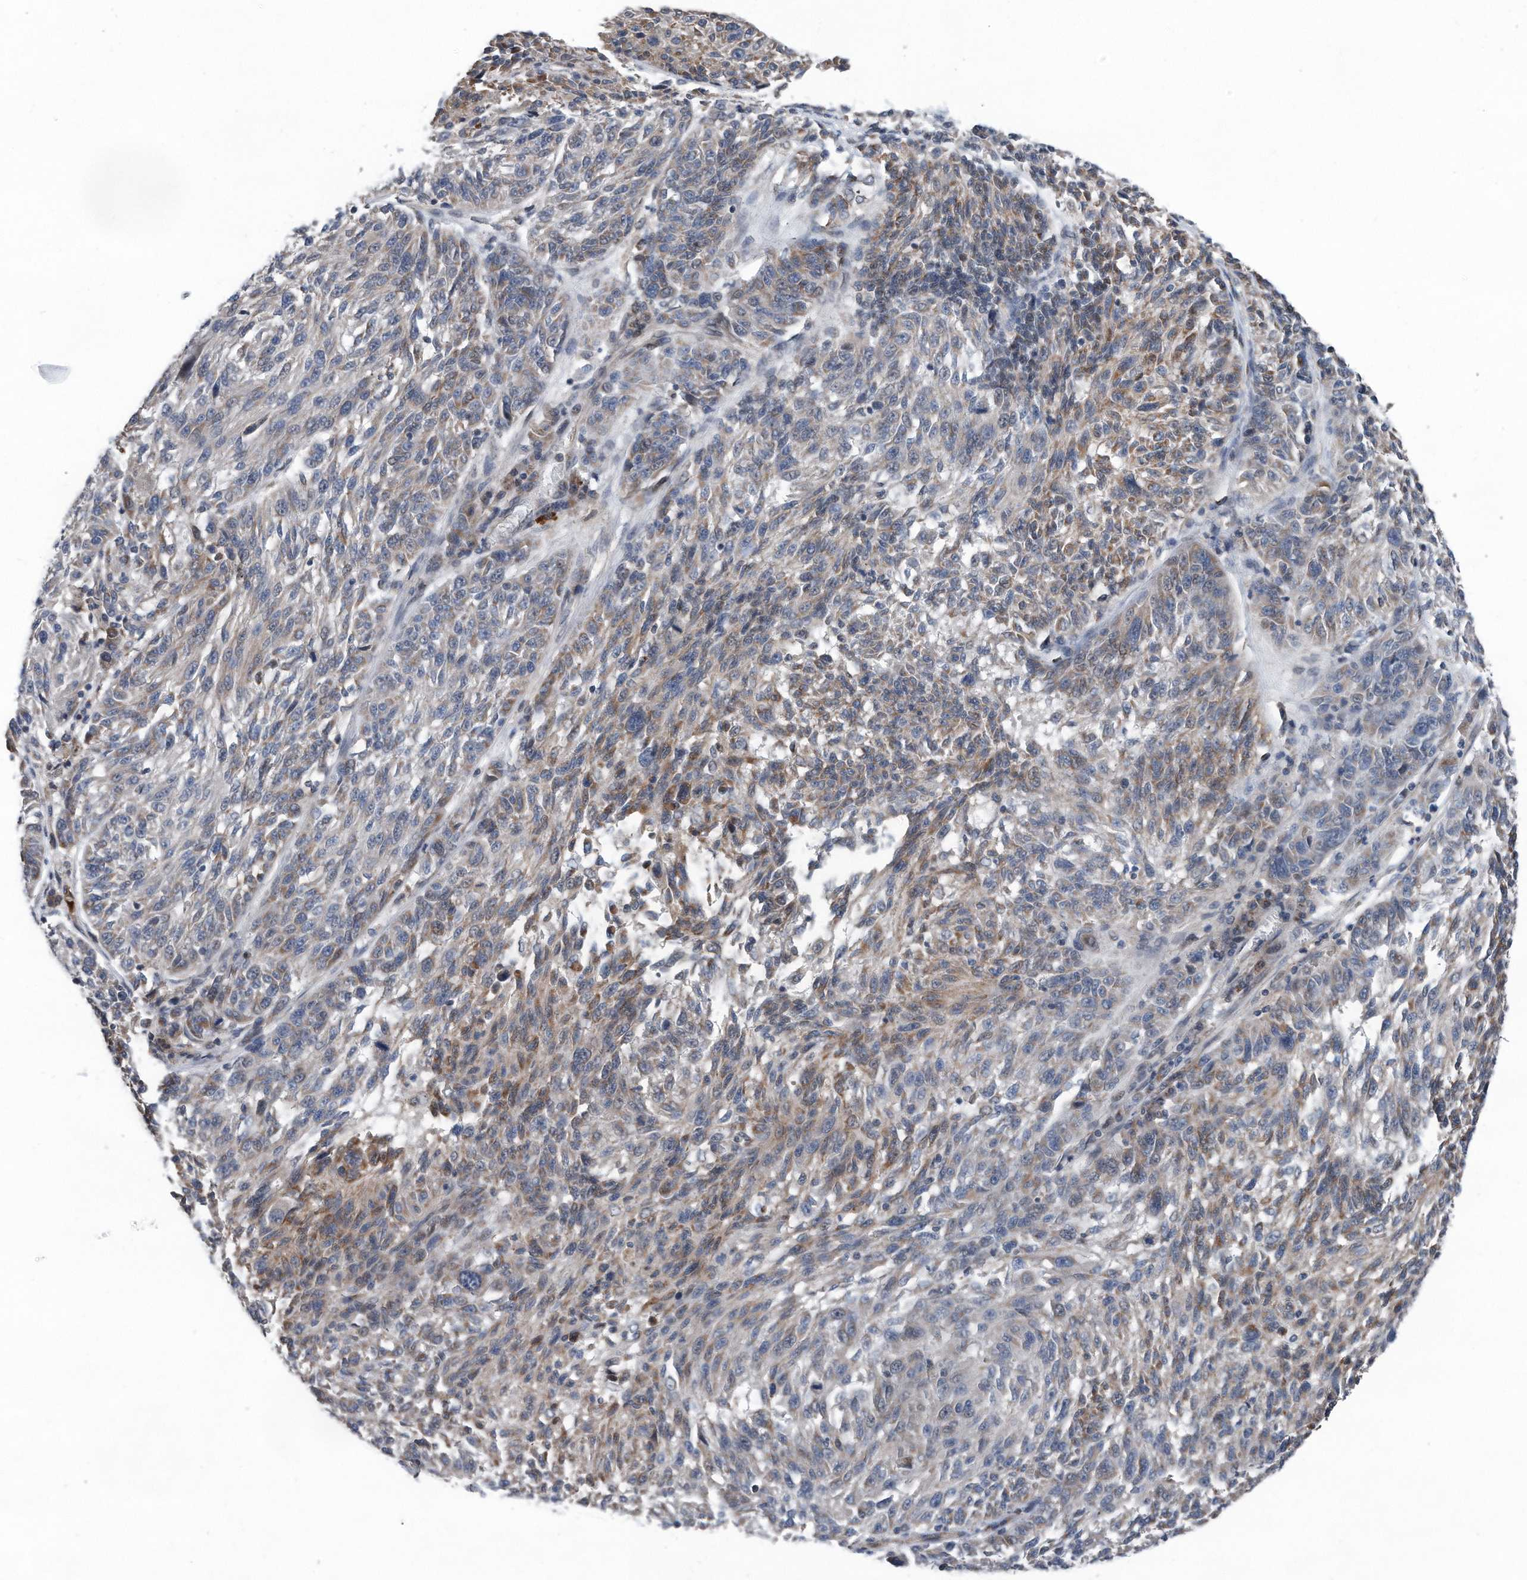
{"staining": {"intensity": "weak", "quantity": "25%-75%", "location": "cytoplasmic/membranous"}, "tissue": "melanoma", "cell_type": "Tumor cells", "image_type": "cancer", "snomed": [{"axis": "morphology", "description": "Malignant melanoma, NOS"}, {"axis": "topography", "description": "Skin"}], "caption": "A brown stain labels weak cytoplasmic/membranous expression of a protein in human malignant melanoma tumor cells.", "gene": "DST", "patient": {"sex": "male", "age": 53}}